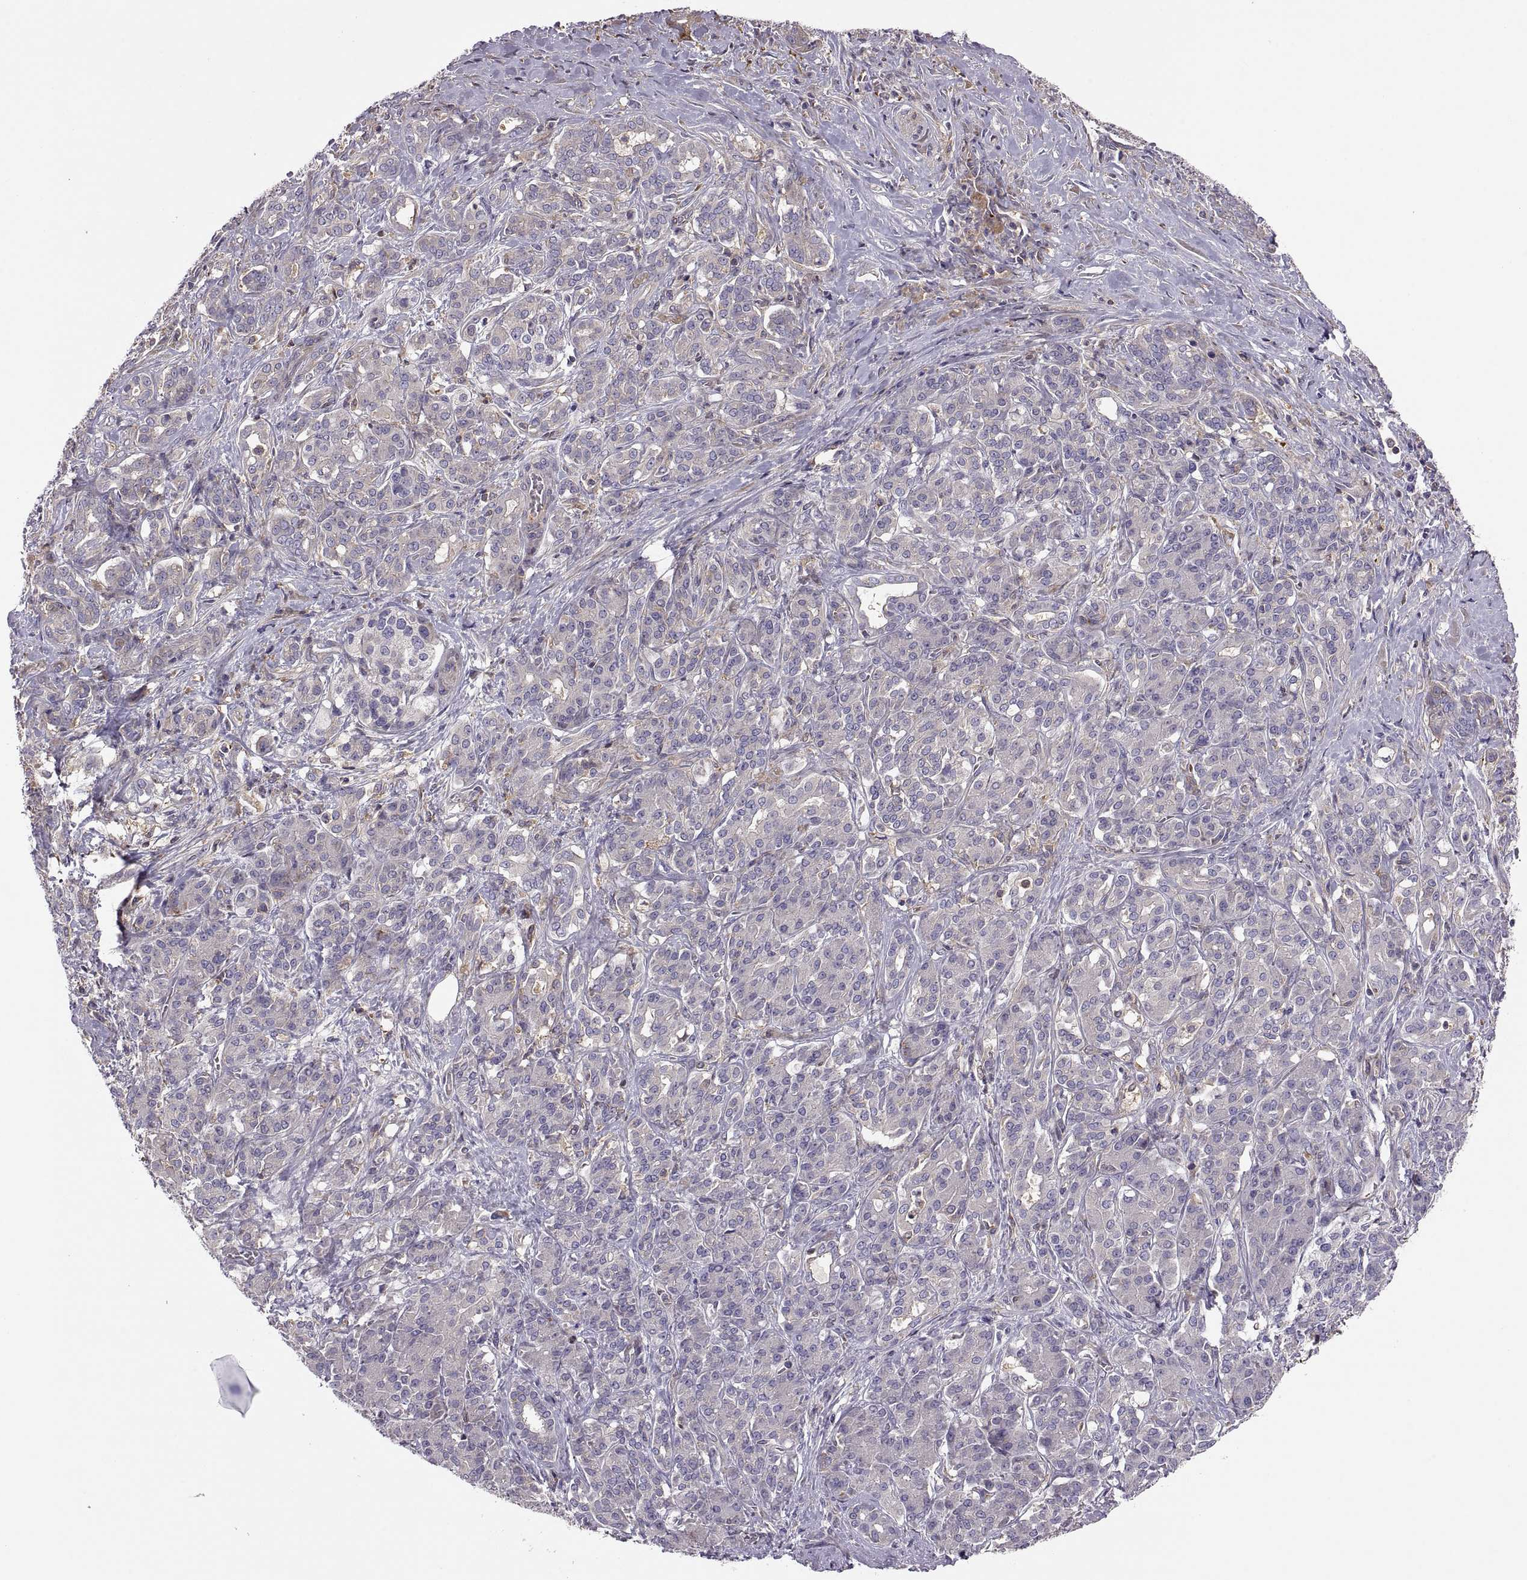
{"staining": {"intensity": "weak", "quantity": "<25%", "location": "cytoplasmic/membranous"}, "tissue": "pancreatic cancer", "cell_type": "Tumor cells", "image_type": "cancer", "snomed": [{"axis": "morphology", "description": "Normal tissue, NOS"}, {"axis": "morphology", "description": "Inflammation, NOS"}, {"axis": "morphology", "description": "Adenocarcinoma, NOS"}, {"axis": "topography", "description": "Pancreas"}], "caption": "IHC micrograph of neoplastic tissue: pancreatic adenocarcinoma stained with DAB (3,3'-diaminobenzidine) reveals no significant protein positivity in tumor cells. The staining was performed using DAB to visualize the protein expression in brown, while the nuclei were stained in blue with hematoxylin (Magnification: 20x).", "gene": "SPATA32", "patient": {"sex": "male", "age": 57}}